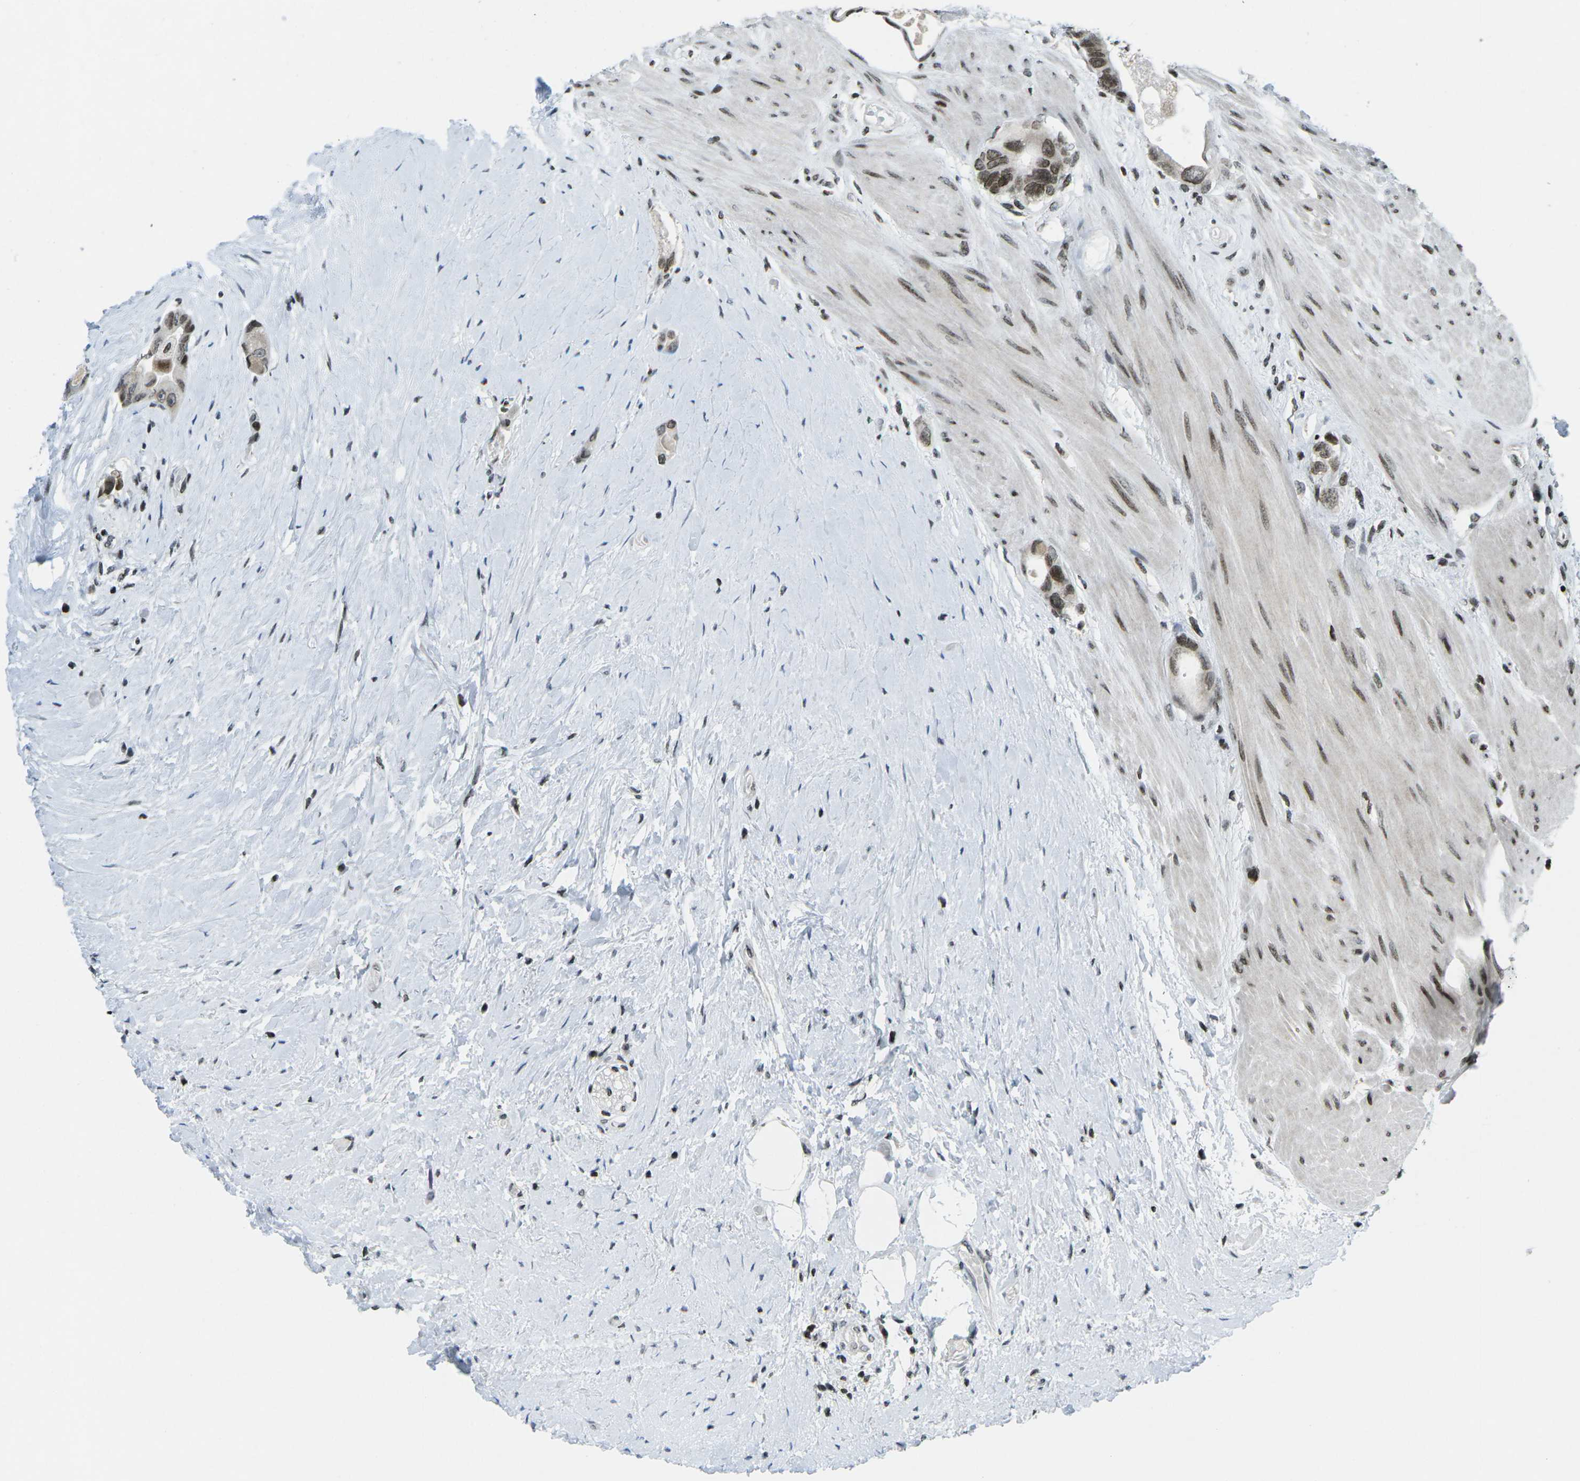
{"staining": {"intensity": "moderate", "quantity": ">75%", "location": "nuclear"}, "tissue": "colorectal cancer", "cell_type": "Tumor cells", "image_type": "cancer", "snomed": [{"axis": "morphology", "description": "Adenocarcinoma, NOS"}, {"axis": "topography", "description": "Rectum"}], "caption": "This micrograph shows immunohistochemistry (IHC) staining of human colorectal cancer, with medium moderate nuclear staining in approximately >75% of tumor cells.", "gene": "EME1", "patient": {"sex": "male", "age": 51}}